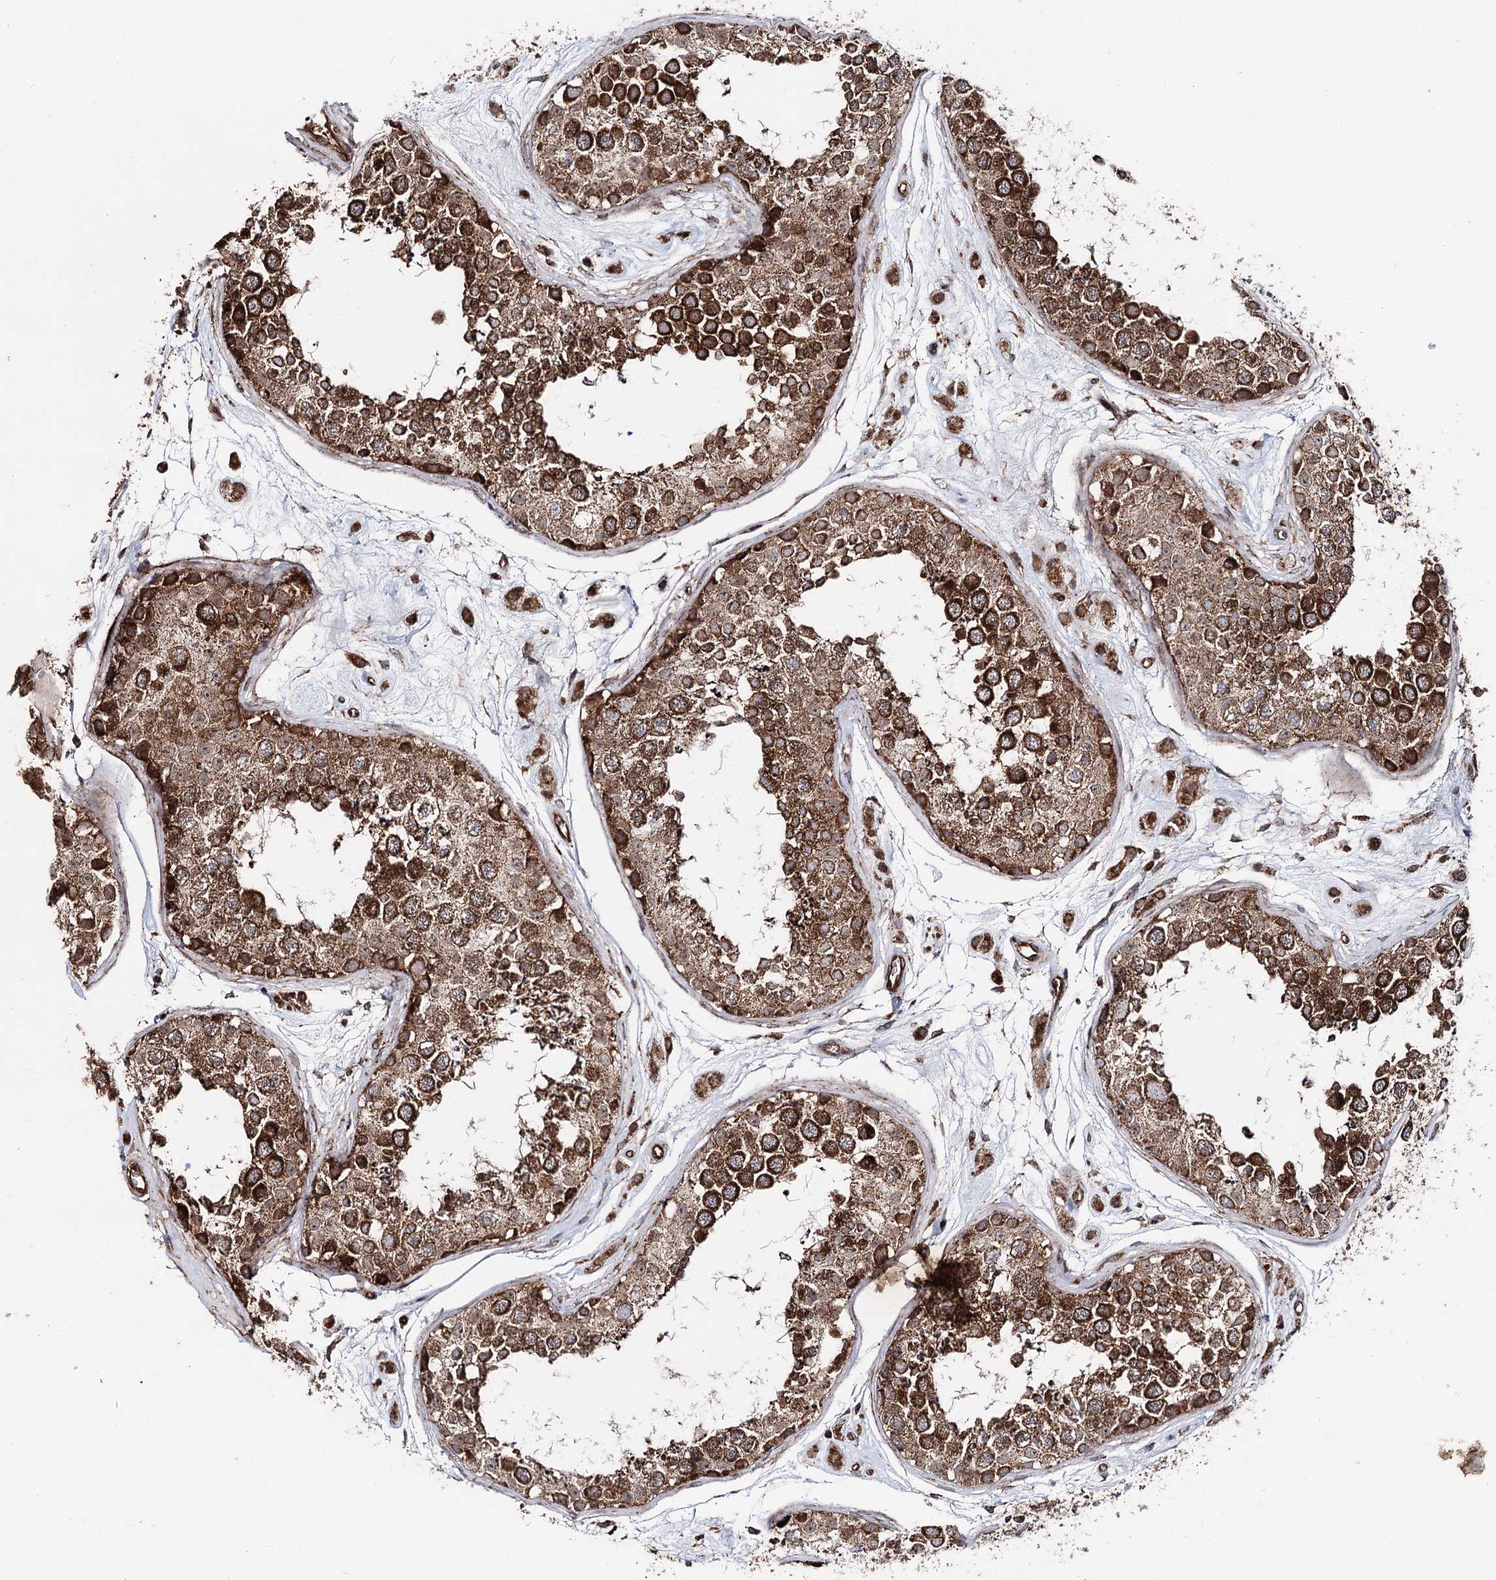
{"staining": {"intensity": "strong", "quantity": ">75%", "location": "cytoplasmic/membranous"}, "tissue": "testis", "cell_type": "Cells in seminiferous ducts", "image_type": "normal", "snomed": [{"axis": "morphology", "description": "Normal tissue, NOS"}, {"axis": "topography", "description": "Testis"}], "caption": "The immunohistochemical stain labels strong cytoplasmic/membranous positivity in cells in seminiferous ducts of normal testis.", "gene": "FGFR1OP2", "patient": {"sex": "male", "age": 25}}